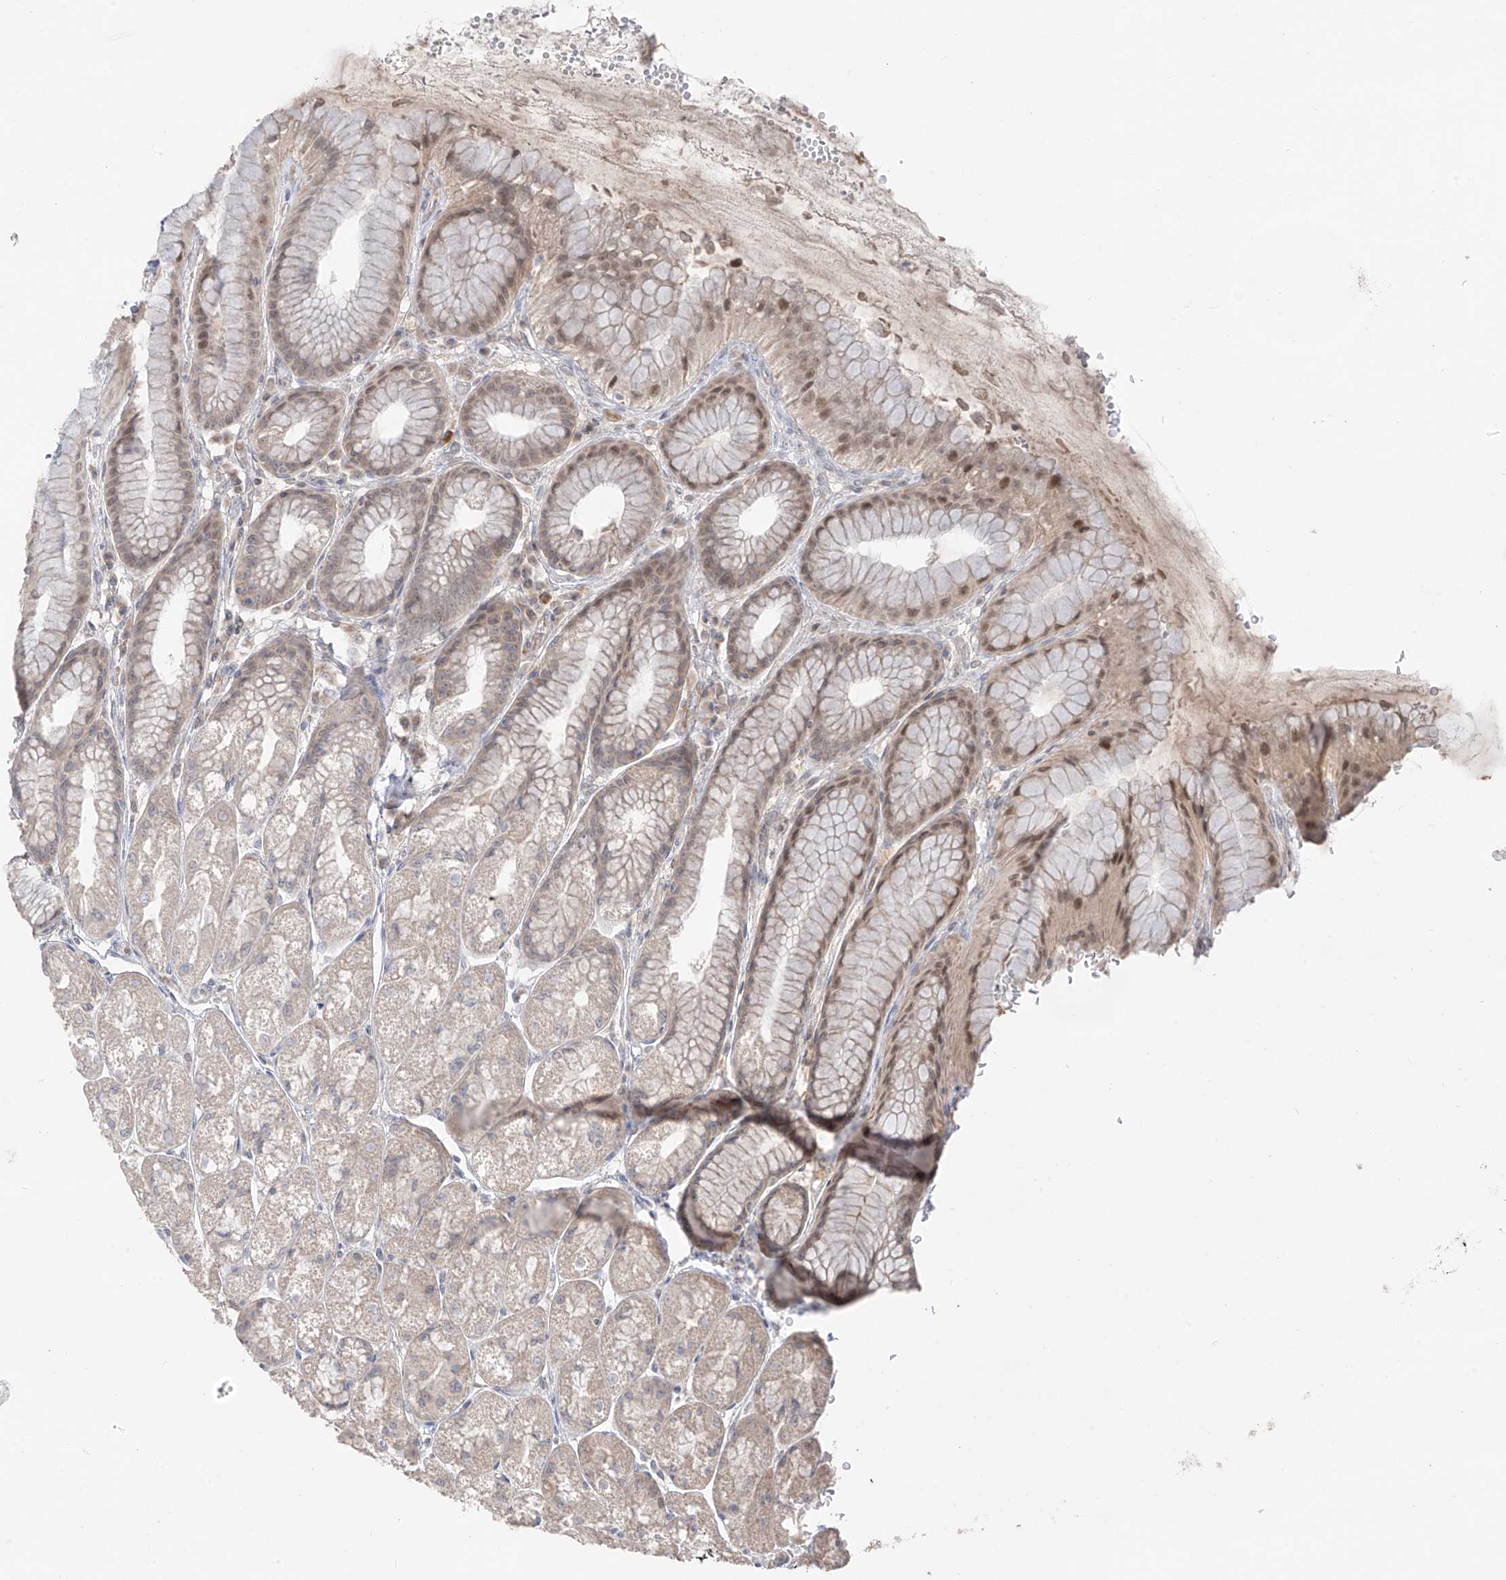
{"staining": {"intensity": "moderate", "quantity": "<25%", "location": "cytoplasmic/membranous,nuclear"}, "tissue": "stomach", "cell_type": "Glandular cells", "image_type": "normal", "snomed": [{"axis": "morphology", "description": "Normal tissue, NOS"}, {"axis": "topography", "description": "Stomach"}], "caption": "Immunohistochemical staining of benign human stomach shows moderate cytoplasmic/membranous,nuclear protein staining in approximately <25% of glandular cells.", "gene": "COLGALT2", "patient": {"sex": "male", "age": 57}}